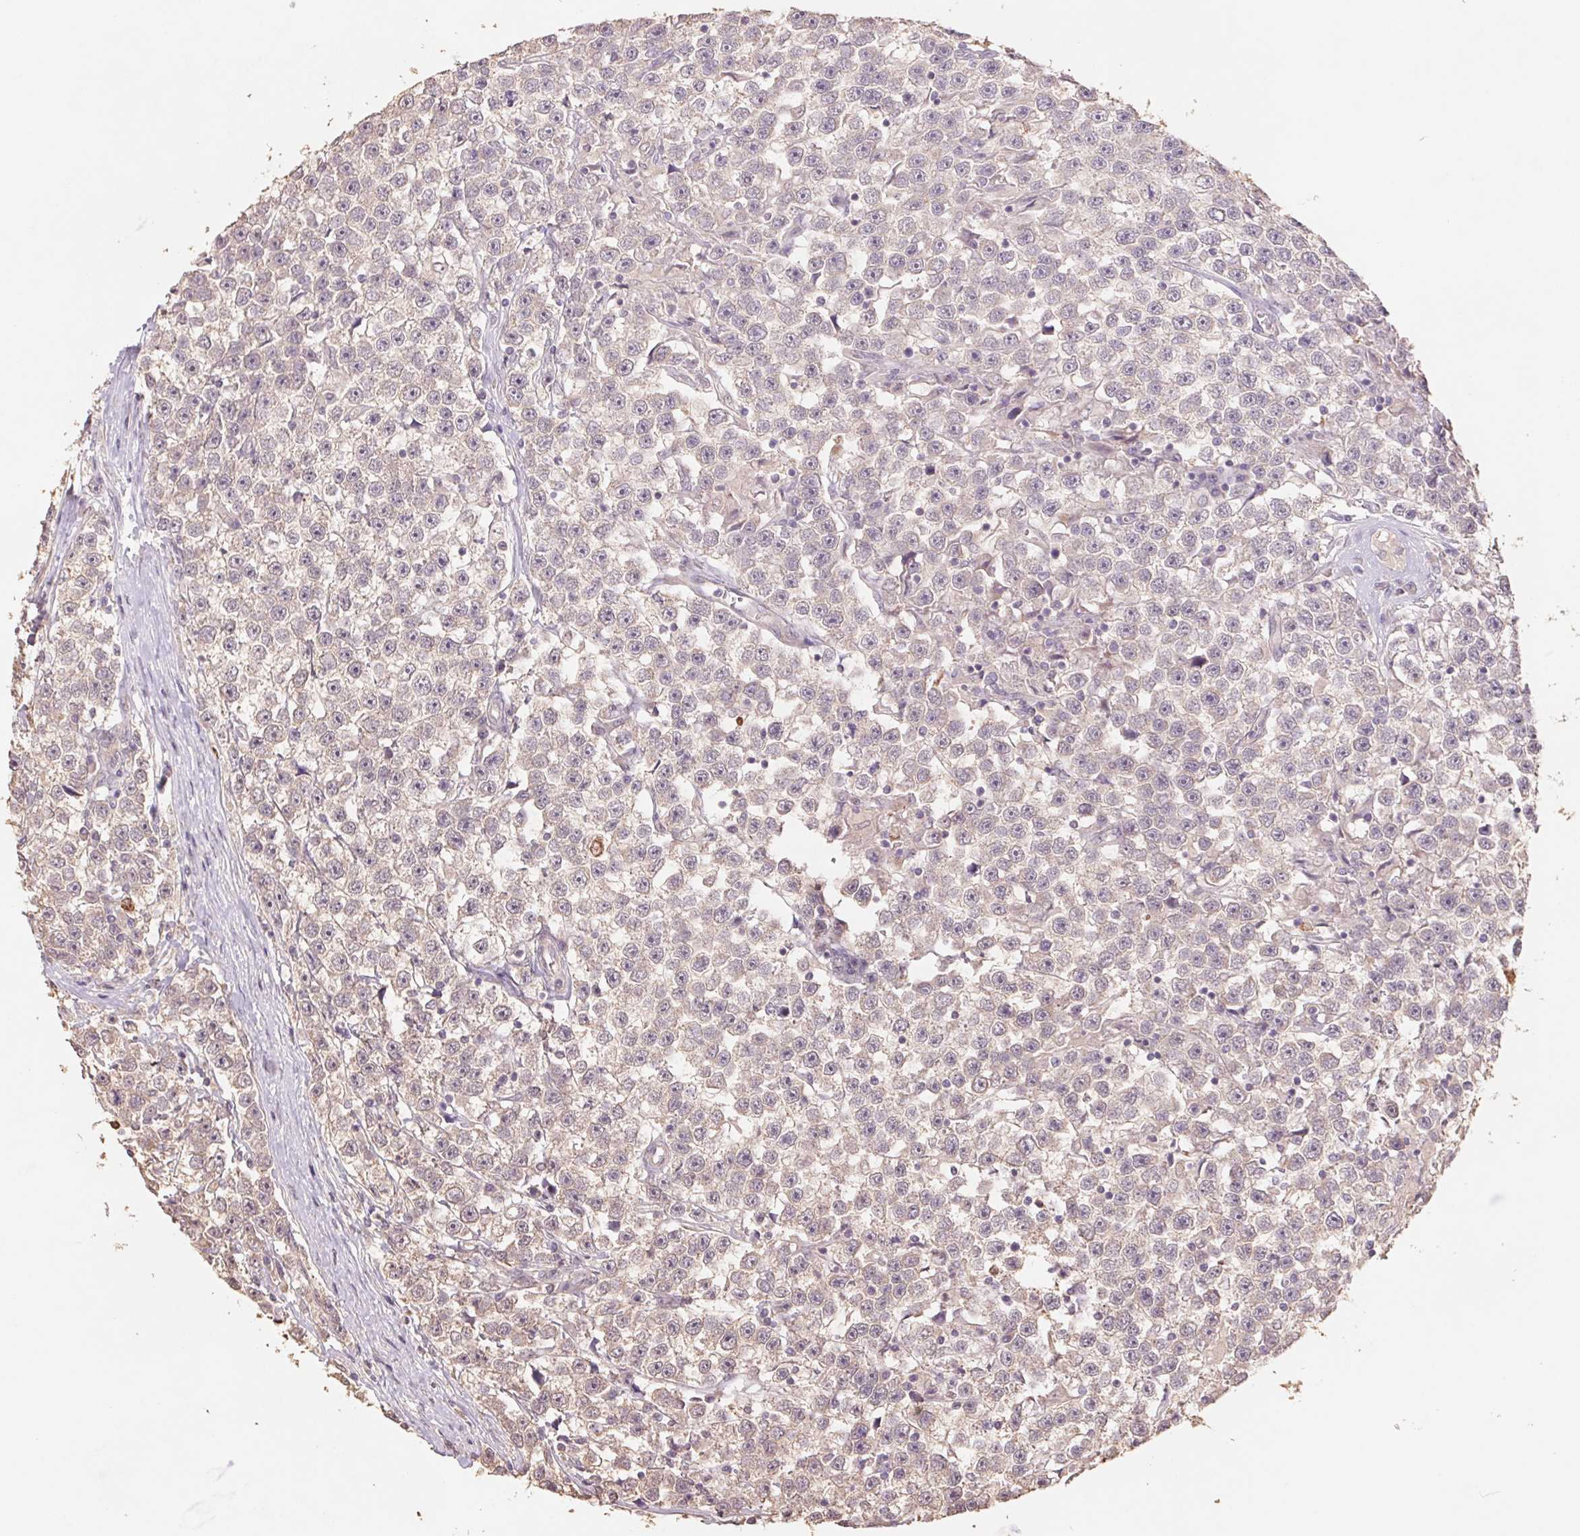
{"staining": {"intensity": "weak", "quantity": "25%-75%", "location": "cytoplasmic/membranous"}, "tissue": "testis cancer", "cell_type": "Tumor cells", "image_type": "cancer", "snomed": [{"axis": "morphology", "description": "Seminoma, NOS"}, {"axis": "topography", "description": "Testis"}], "caption": "Immunohistochemistry (DAB (3,3'-diaminobenzidine)) staining of human testis seminoma reveals weak cytoplasmic/membranous protein positivity in approximately 25%-75% of tumor cells.", "gene": "GRM2", "patient": {"sex": "male", "age": 31}}